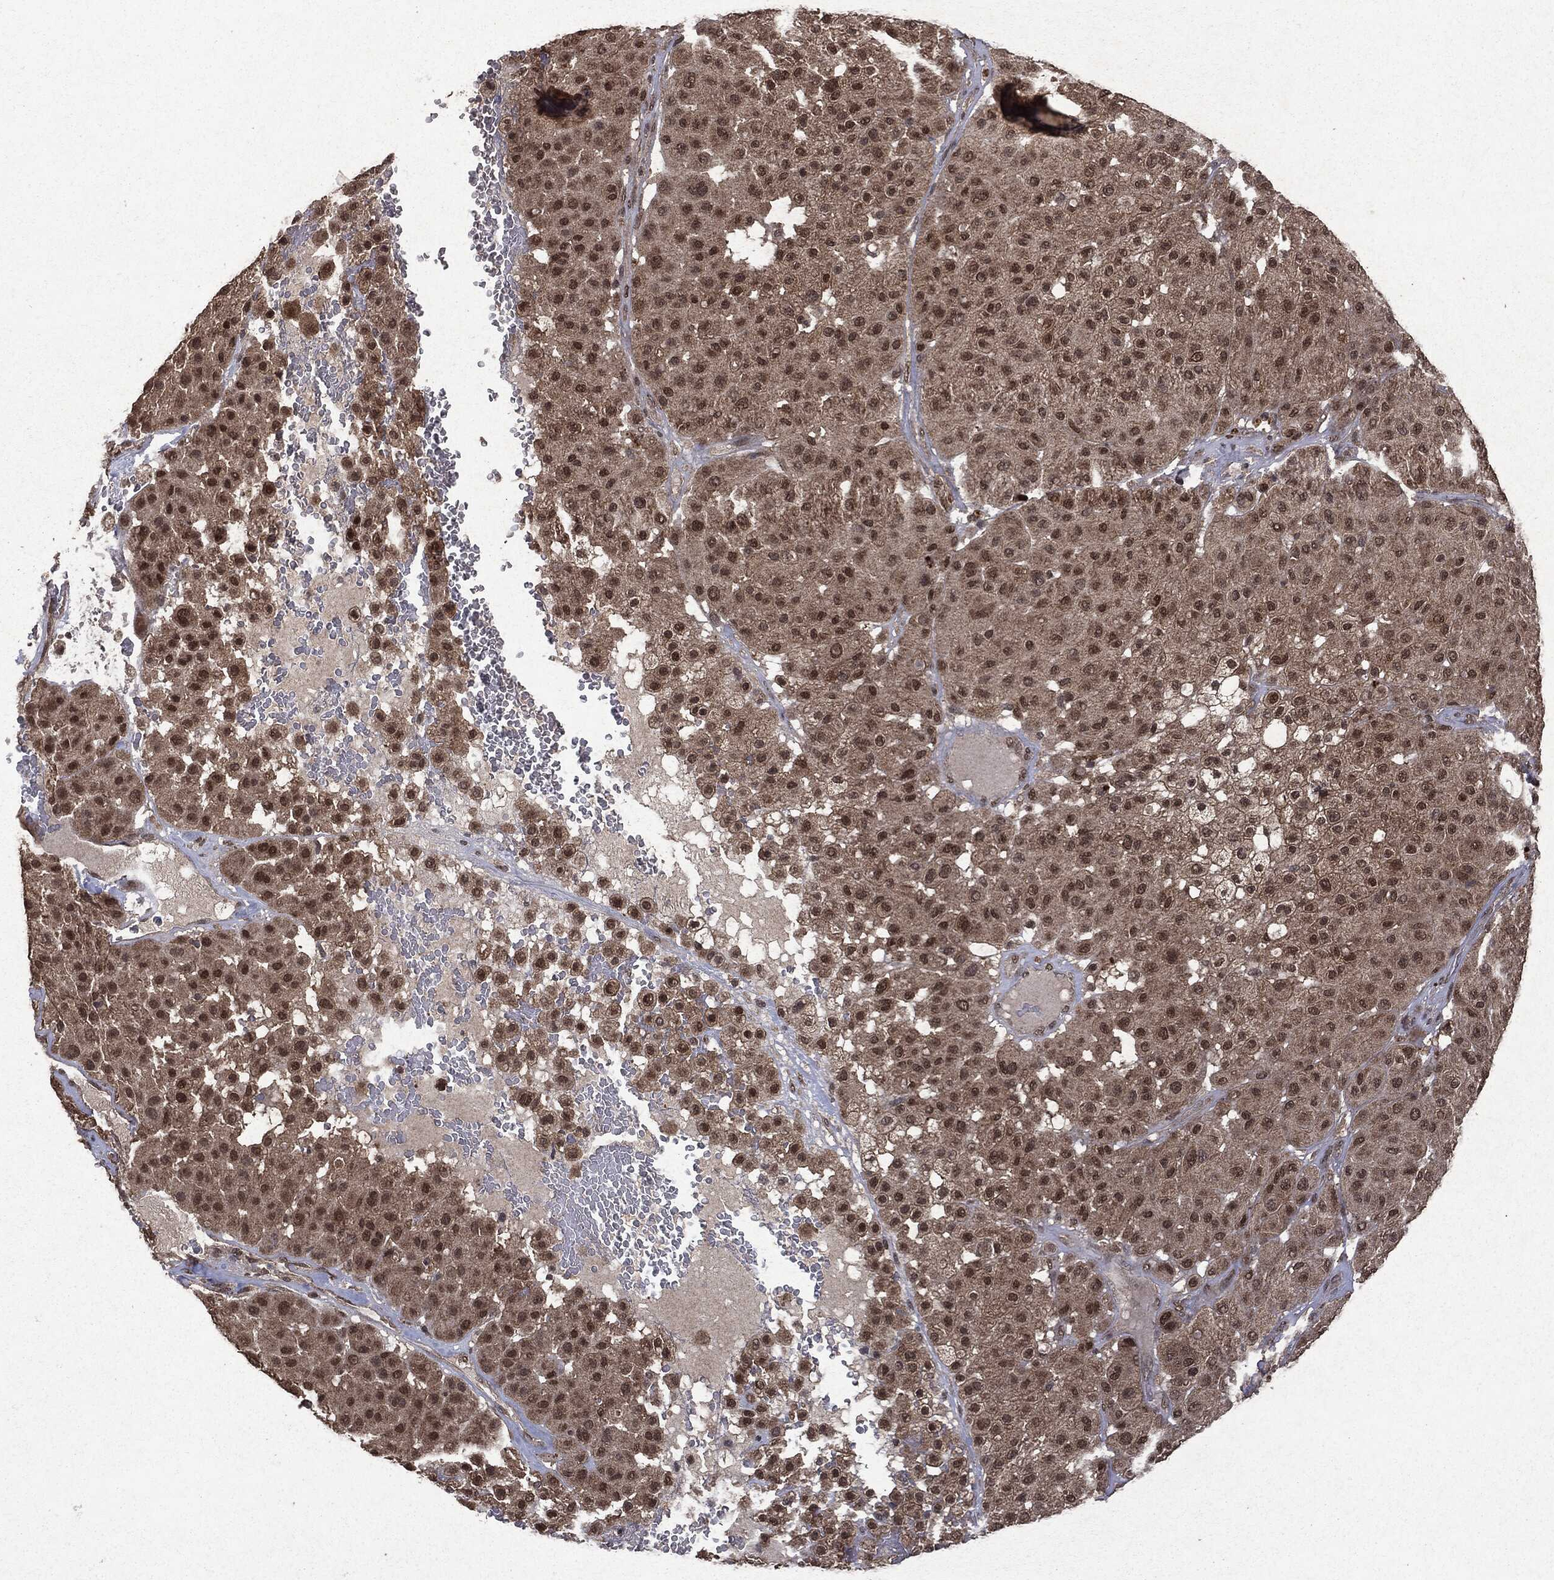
{"staining": {"intensity": "moderate", "quantity": ">75%", "location": "nuclear"}, "tissue": "melanoma", "cell_type": "Tumor cells", "image_type": "cancer", "snomed": [{"axis": "morphology", "description": "Malignant melanoma, Metastatic site"}, {"axis": "topography", "description": "Smooth muscle"}], "caption": "The image demonstrates immunohistochemical staining of melanoma. There is moderate nuclear expression is identified in approximately >75% of tumor cells.", "gene": "PEBP1", "patient": {"sex": "male", "age": 41}}